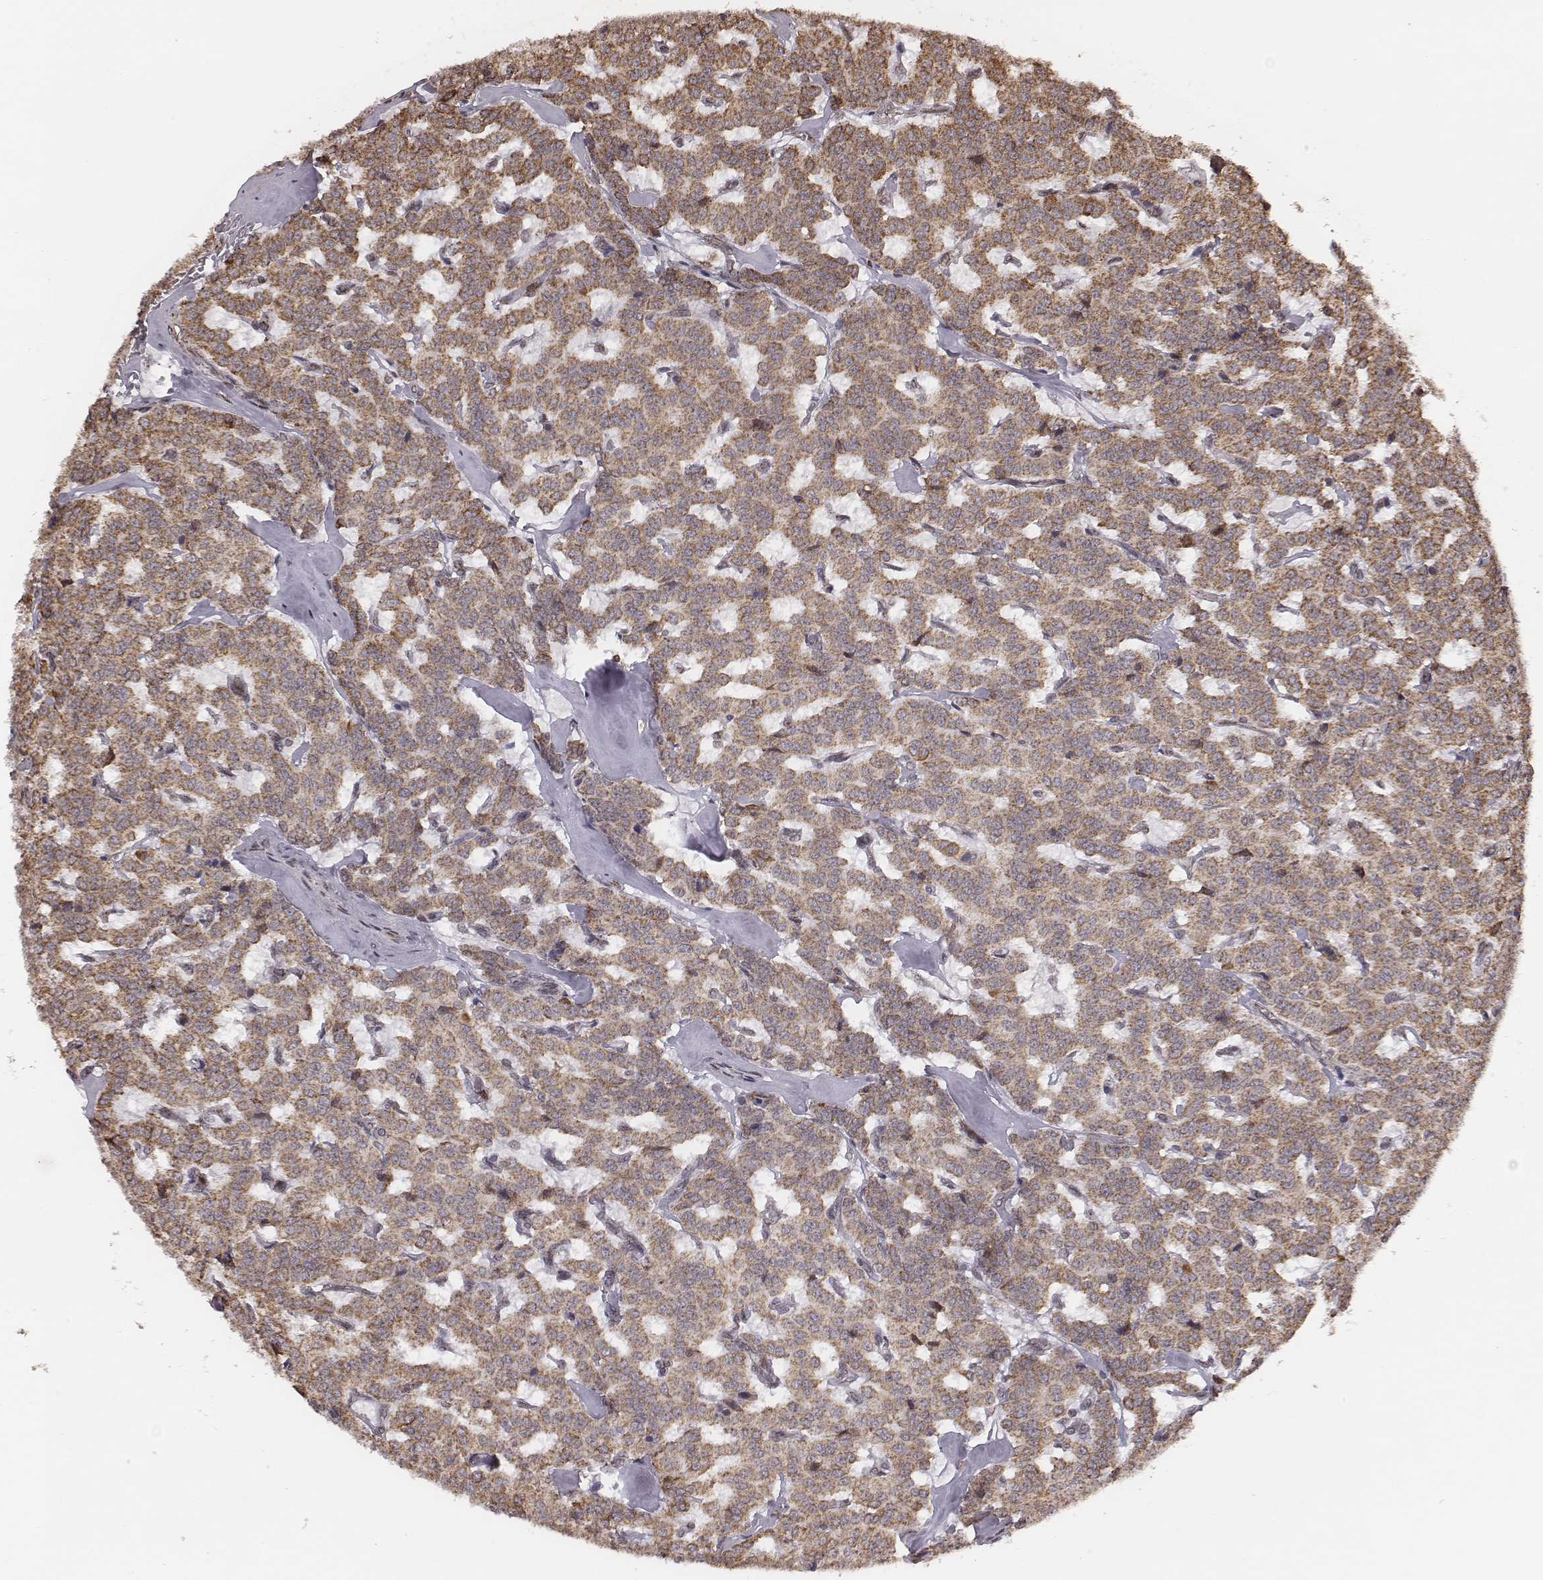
{"staining": {"intensity": "moderate", "quantity": ">75%", "location": "cytoplasmic/membranous"}, "tissue": "carcinoid", "cell_type": "Tumor cells", "image_type": "cancer", "snomed": [{"axis": "morphology", "description": "Carcinoid, malignant, NOS"}, {"axis": "topography", "description": "Lung"}], "caption": "Tumor cells reveal moderate cytoplasmic/membranous expression in approximately >75% of cells in carcinoid.", "gene": "ACOT2", "patient": {"sex": "female", "age": 46}}